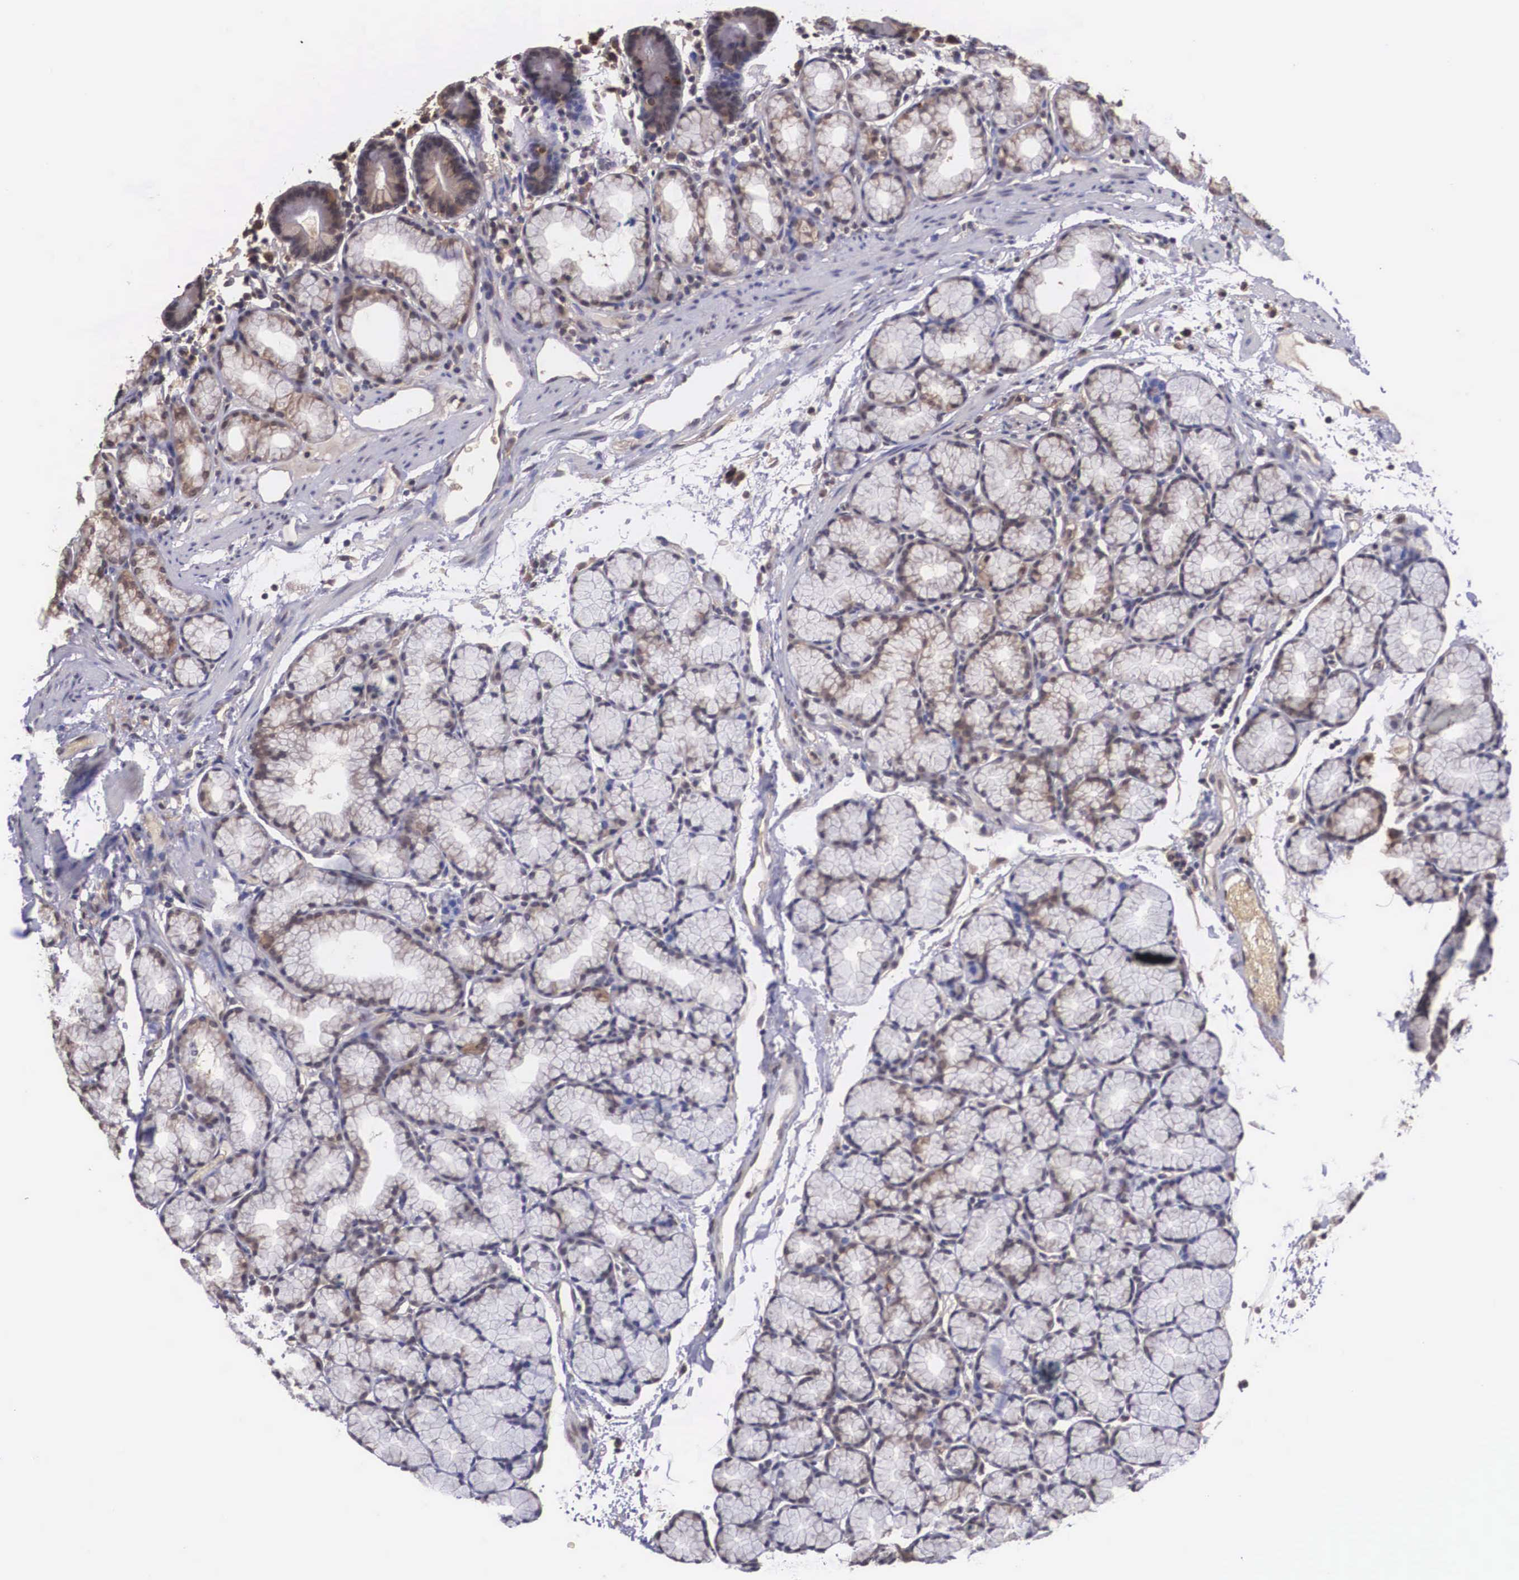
{"staining": {"intensity": "weak", "quantity": "25%-75%", "location": "cytoplasmic/membranous"}, "tissue": "duodenum", "cell_type": "Glandular cells", "image_type": "normal", "snomed": [{"axis": "morphology", "description": "Normal tissue, NOS"}, {"axis": "topography", "description": "Duodenum"}], "caption": "IHC (DAB) staining of benign human duodenum exhibits weak cytoplasmic/membranous protein positivity in approximately 25%-75% of glandular cells.", "gene": "VASH1", "patient": {"sex": "female", "age": 48}}